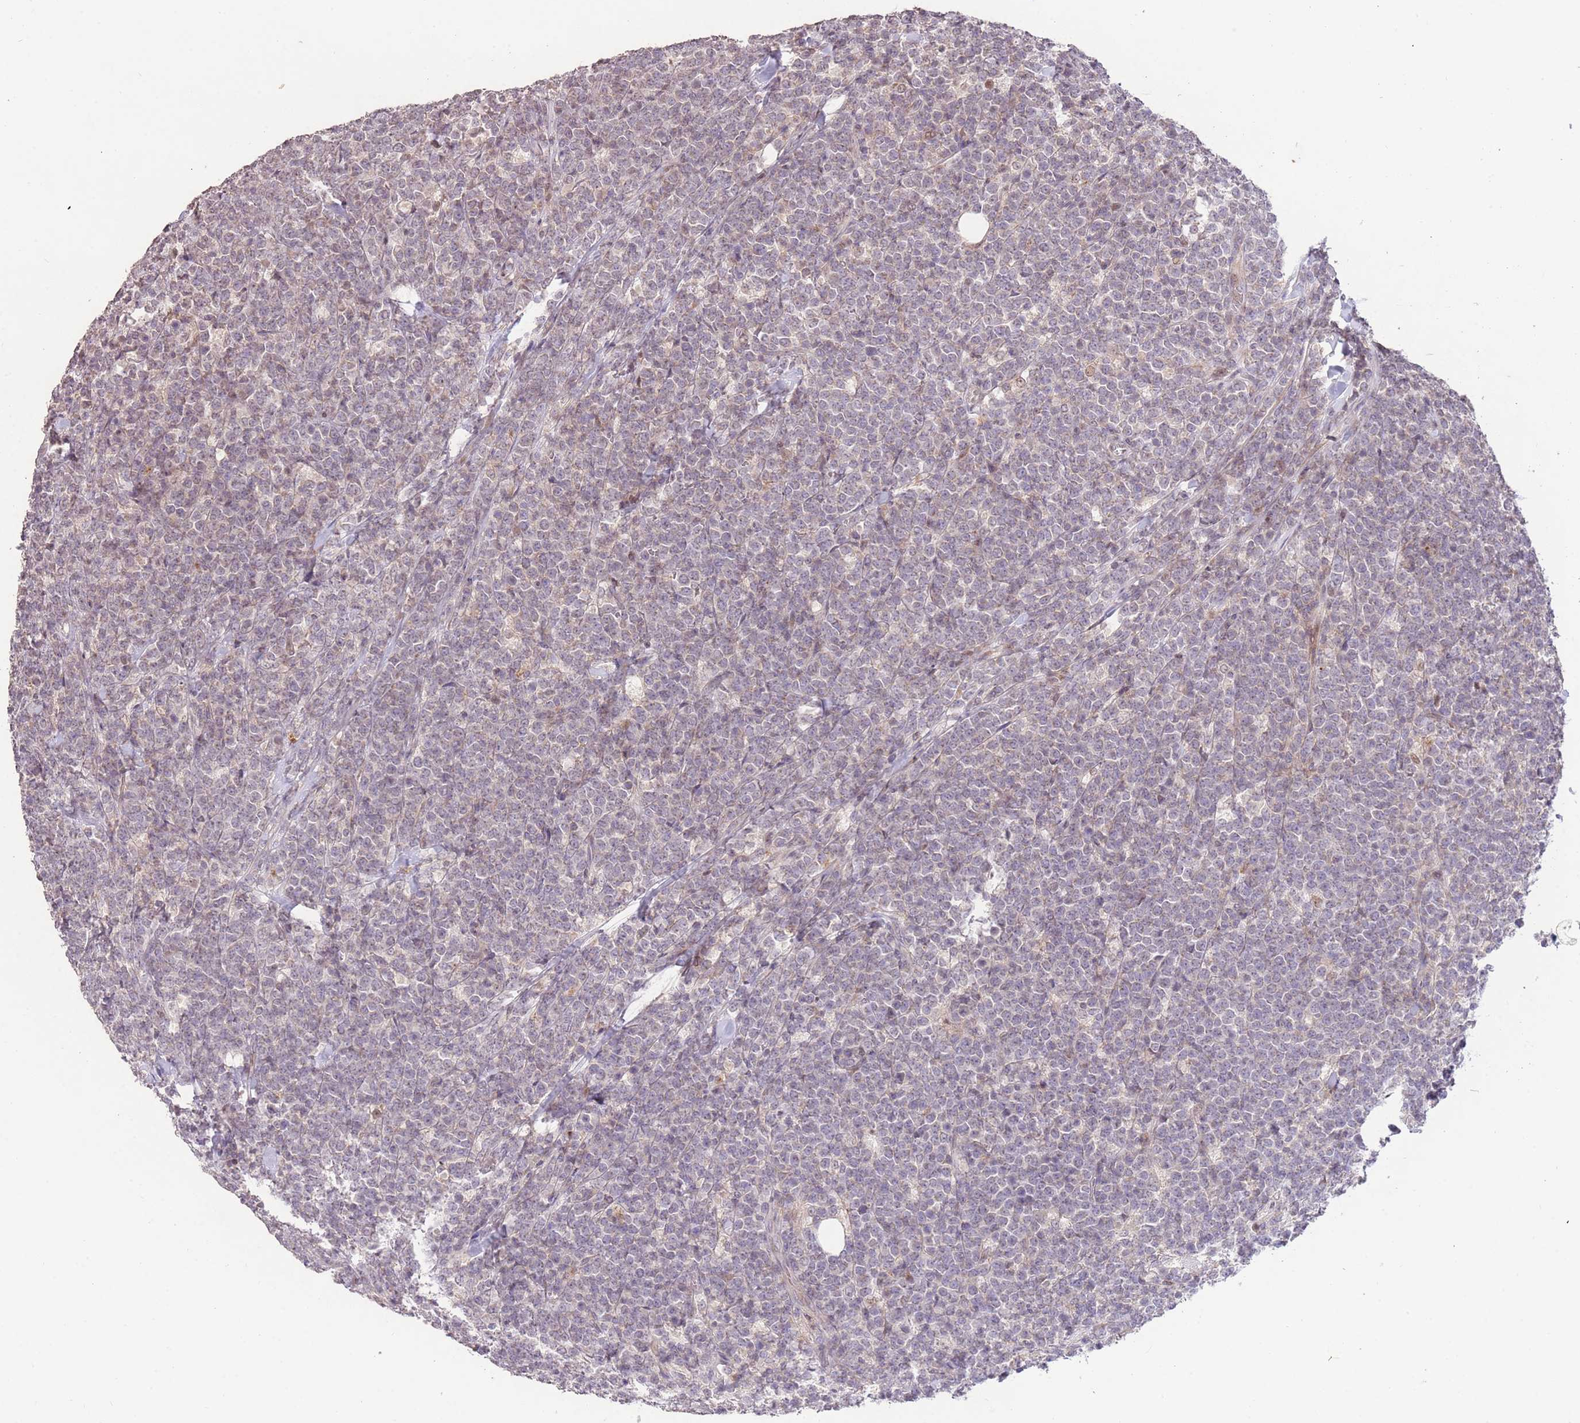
{"staining": {"intensity": "weak", "quantity": "<25%", "location": "nuclear"}, "tissue": "lymphoma", "cell_type": "Tumor cells", "image_type": "cancer", "snomed": [{"axis": "morphology", "description": "Malignant lymphoma, non-Hodgkin's type, High grade"}, {"axis": "topography", "description": "Small intestine"}], "caption": "The photomicrograph reveals no significant staining in tumor cells of lymphoma. Brightfield microscopy of immunohistochemistry (IHC) stained with DAB (brown) and hematoxylin (blue), captured at high magnification.", "gene": "SLC16A4", "patient": {"sex": "male", "age": 8}}